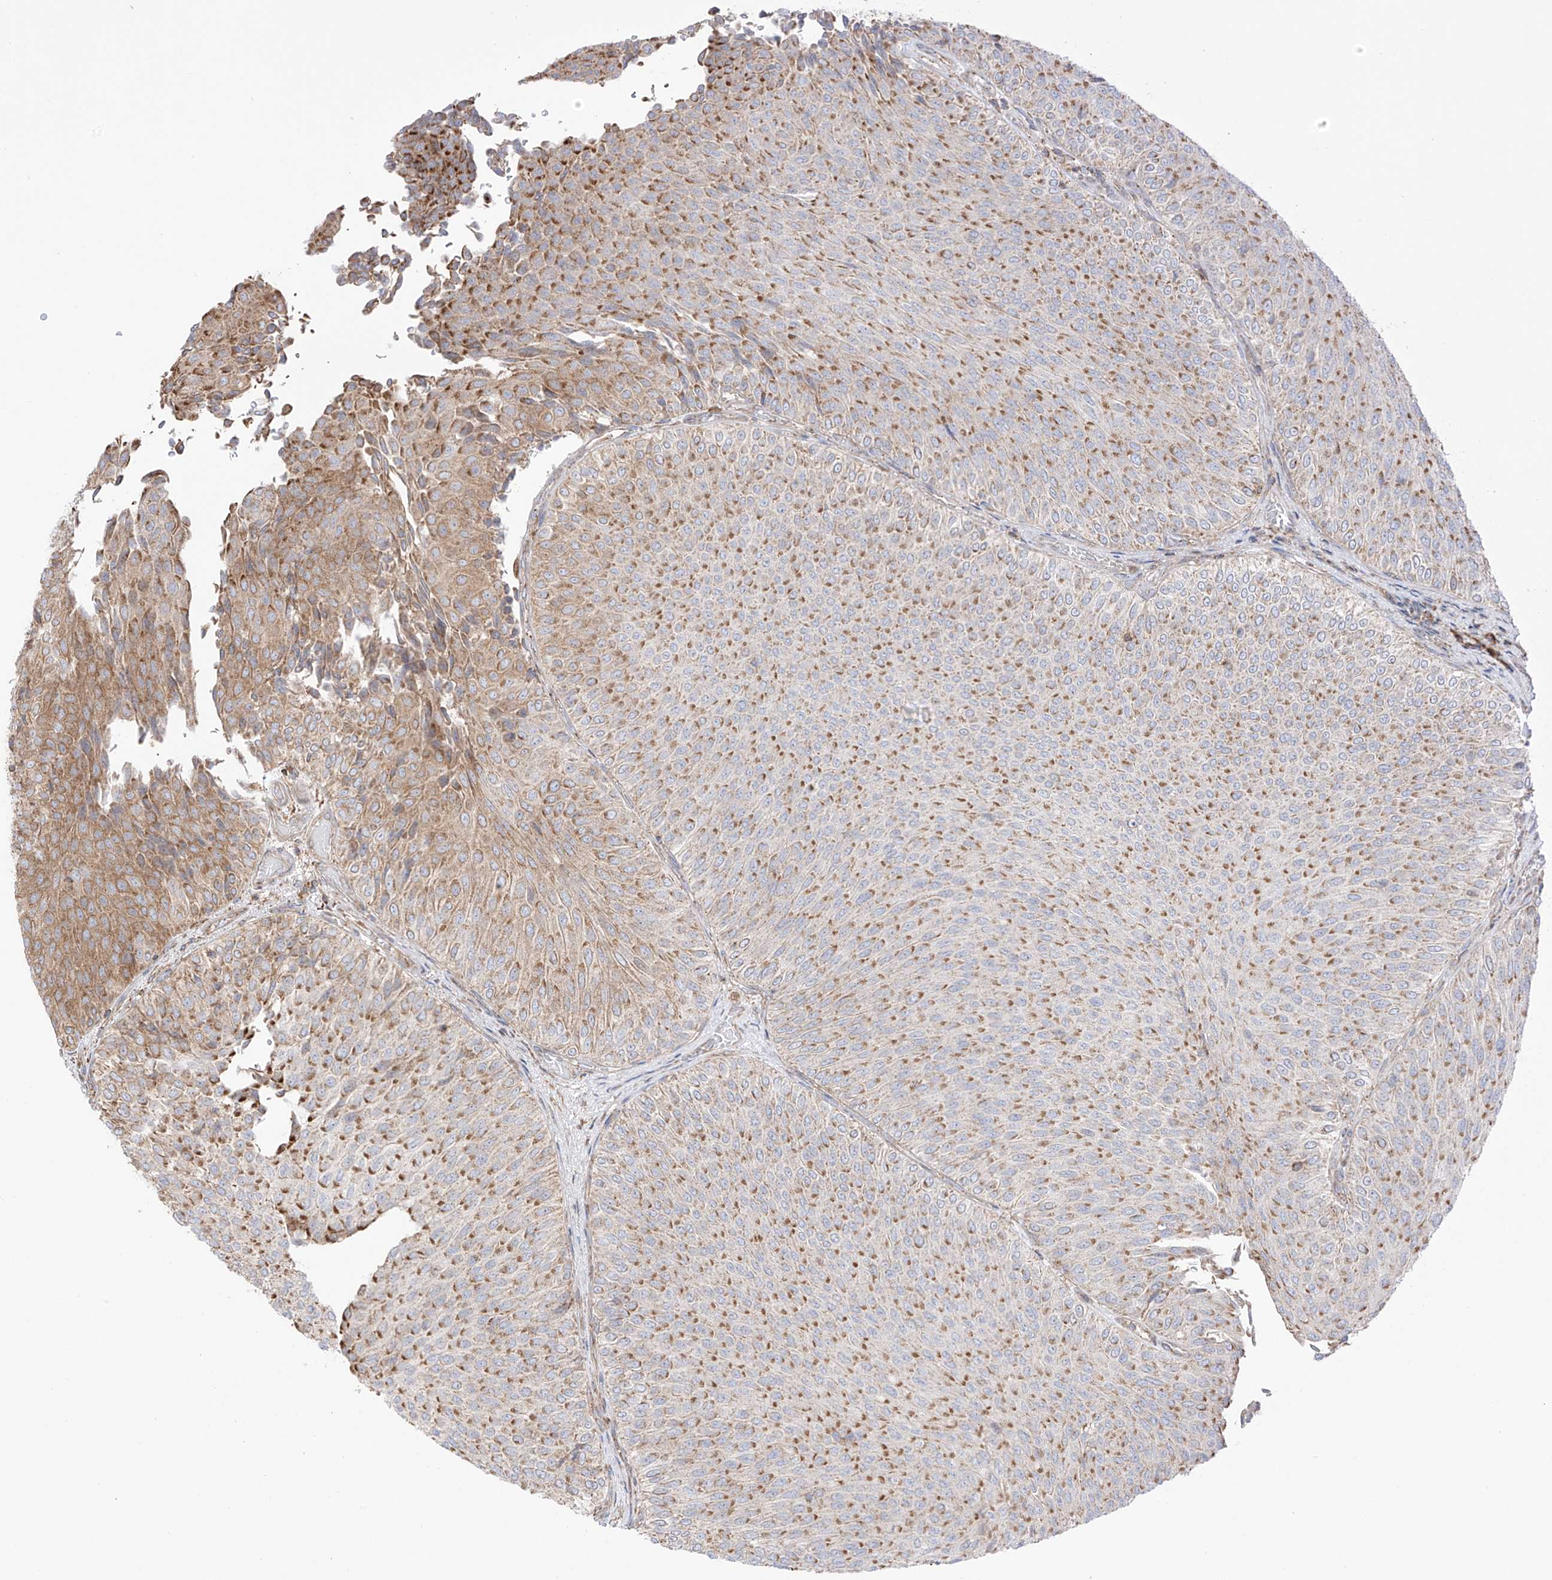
{"staining": {"intensity": "moderate", "quantity": ">75%", "location": "cytoplasmic/membranous"}, "tissue": "urothelial cancer", "cell_type": "Tumor cells", "image_type": "cancer", "snomed": [{"axis": "morphology", "description": "Urothelial carcinoma, Low grade"}, {"axis": "topography", "description": "Urinary bladder"}], "caption": "There is medium levels of moderate cytoplasmic/membranous expression in tumor cells of urothelial carcinoma (low-grade), as demonstrated by immunohistochemical staining (brown color).", "gene": "XKR3", "patient": {"sex": "male", "age": 78}}